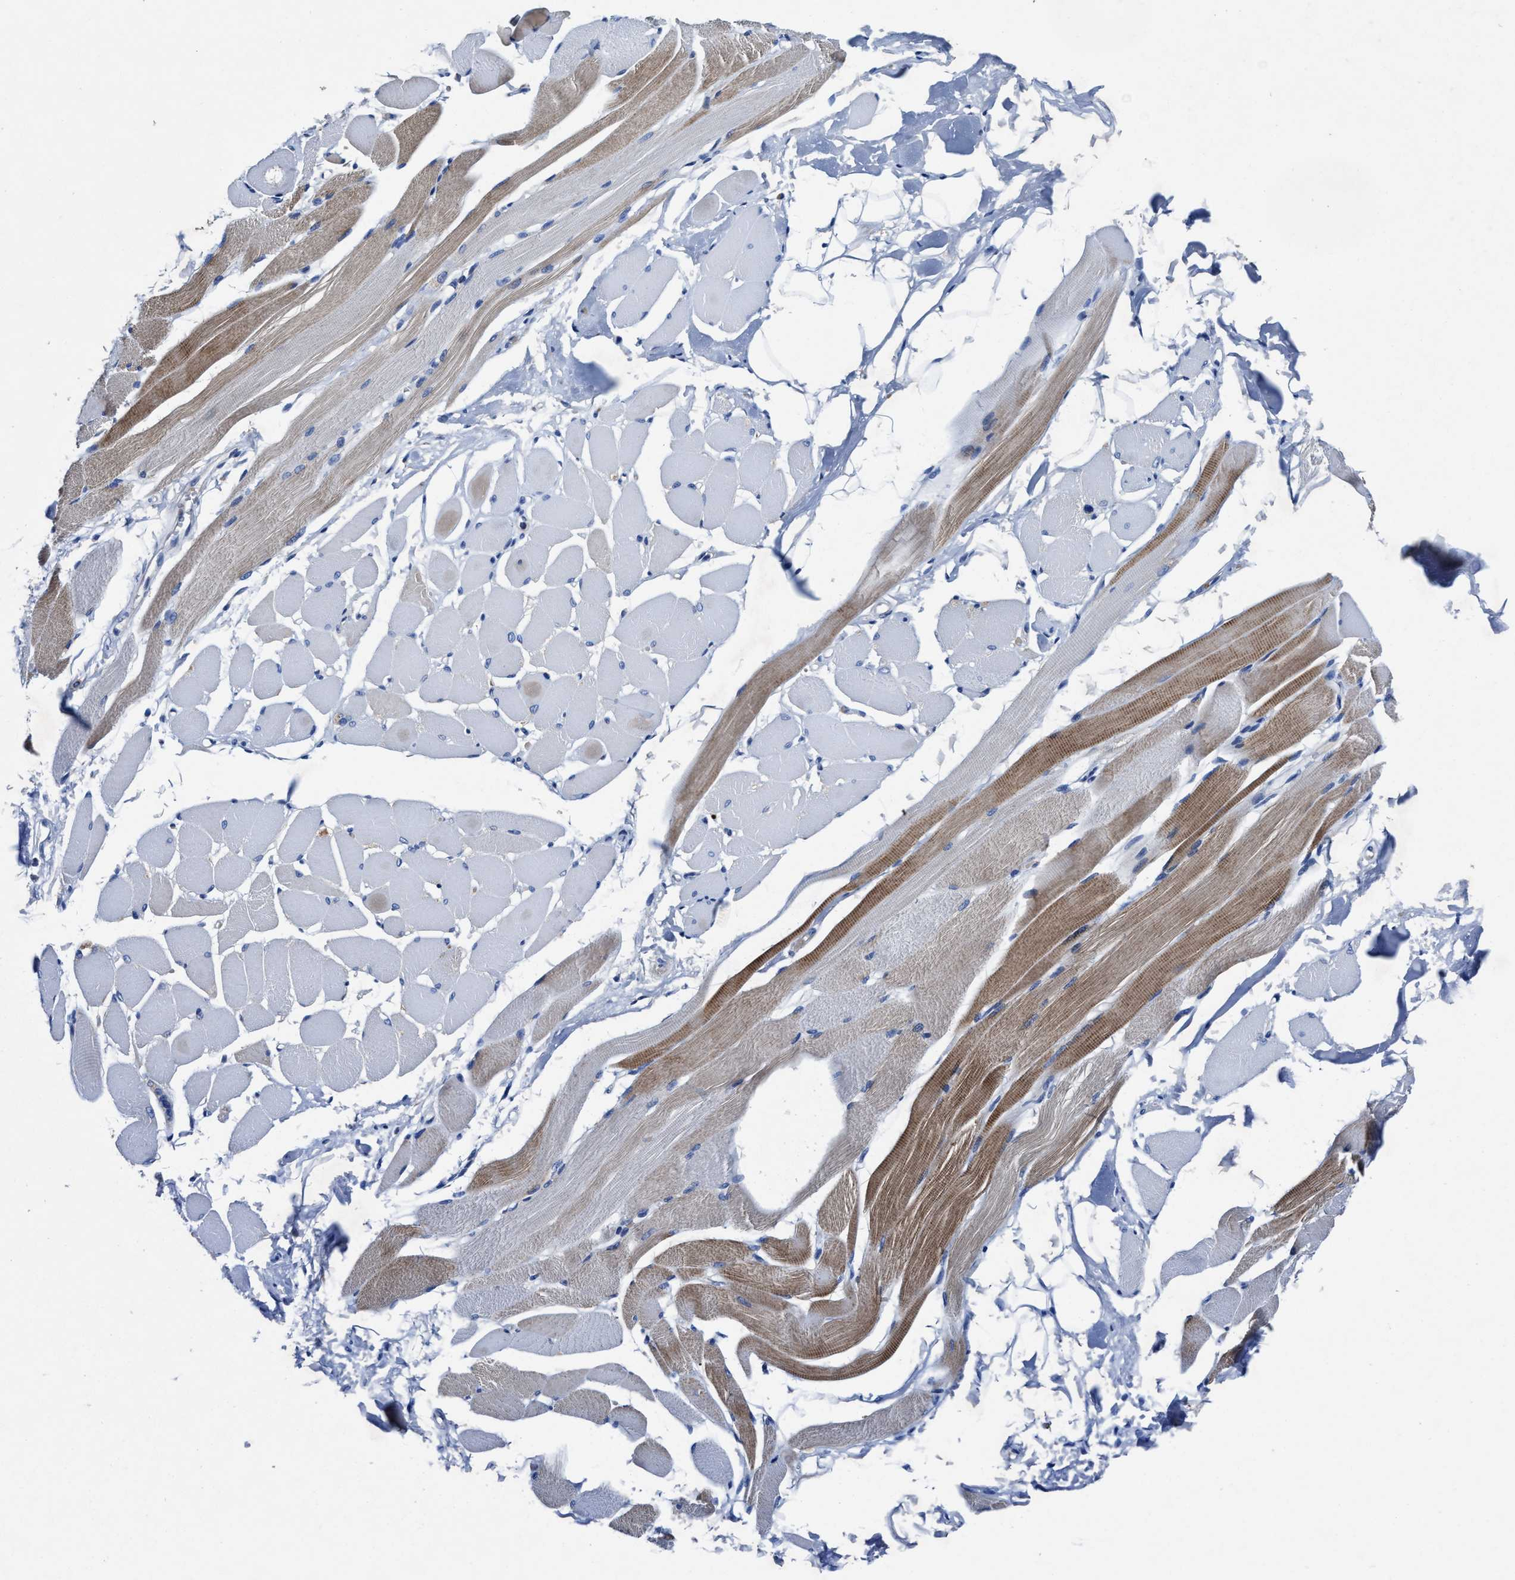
{"staining": {"intensity": "moderate", "quantity": "25%-75%", "location": "cytoplasmic/membranous"}, "tissue": "skeletal muscle", "cell_type": "Myocytes", "image_type": "normal", "snomed": [{"axis": "morphology", "description": "Normal tissue, NOS"}, {"axis": "topography", "description": "Skeletal muscle"}, {"axis": "topography", "description": "Peripheral nerve tissue"}], "caption": "Immunohistochemistry of normal skeletal muscle exhibits medium levels of moderate cytoplasmic/membranous positivity in approximately 25%-75% of myocytes.", "gene": "PHLPP1", "patient": {"sex": "female", "age": 84}}